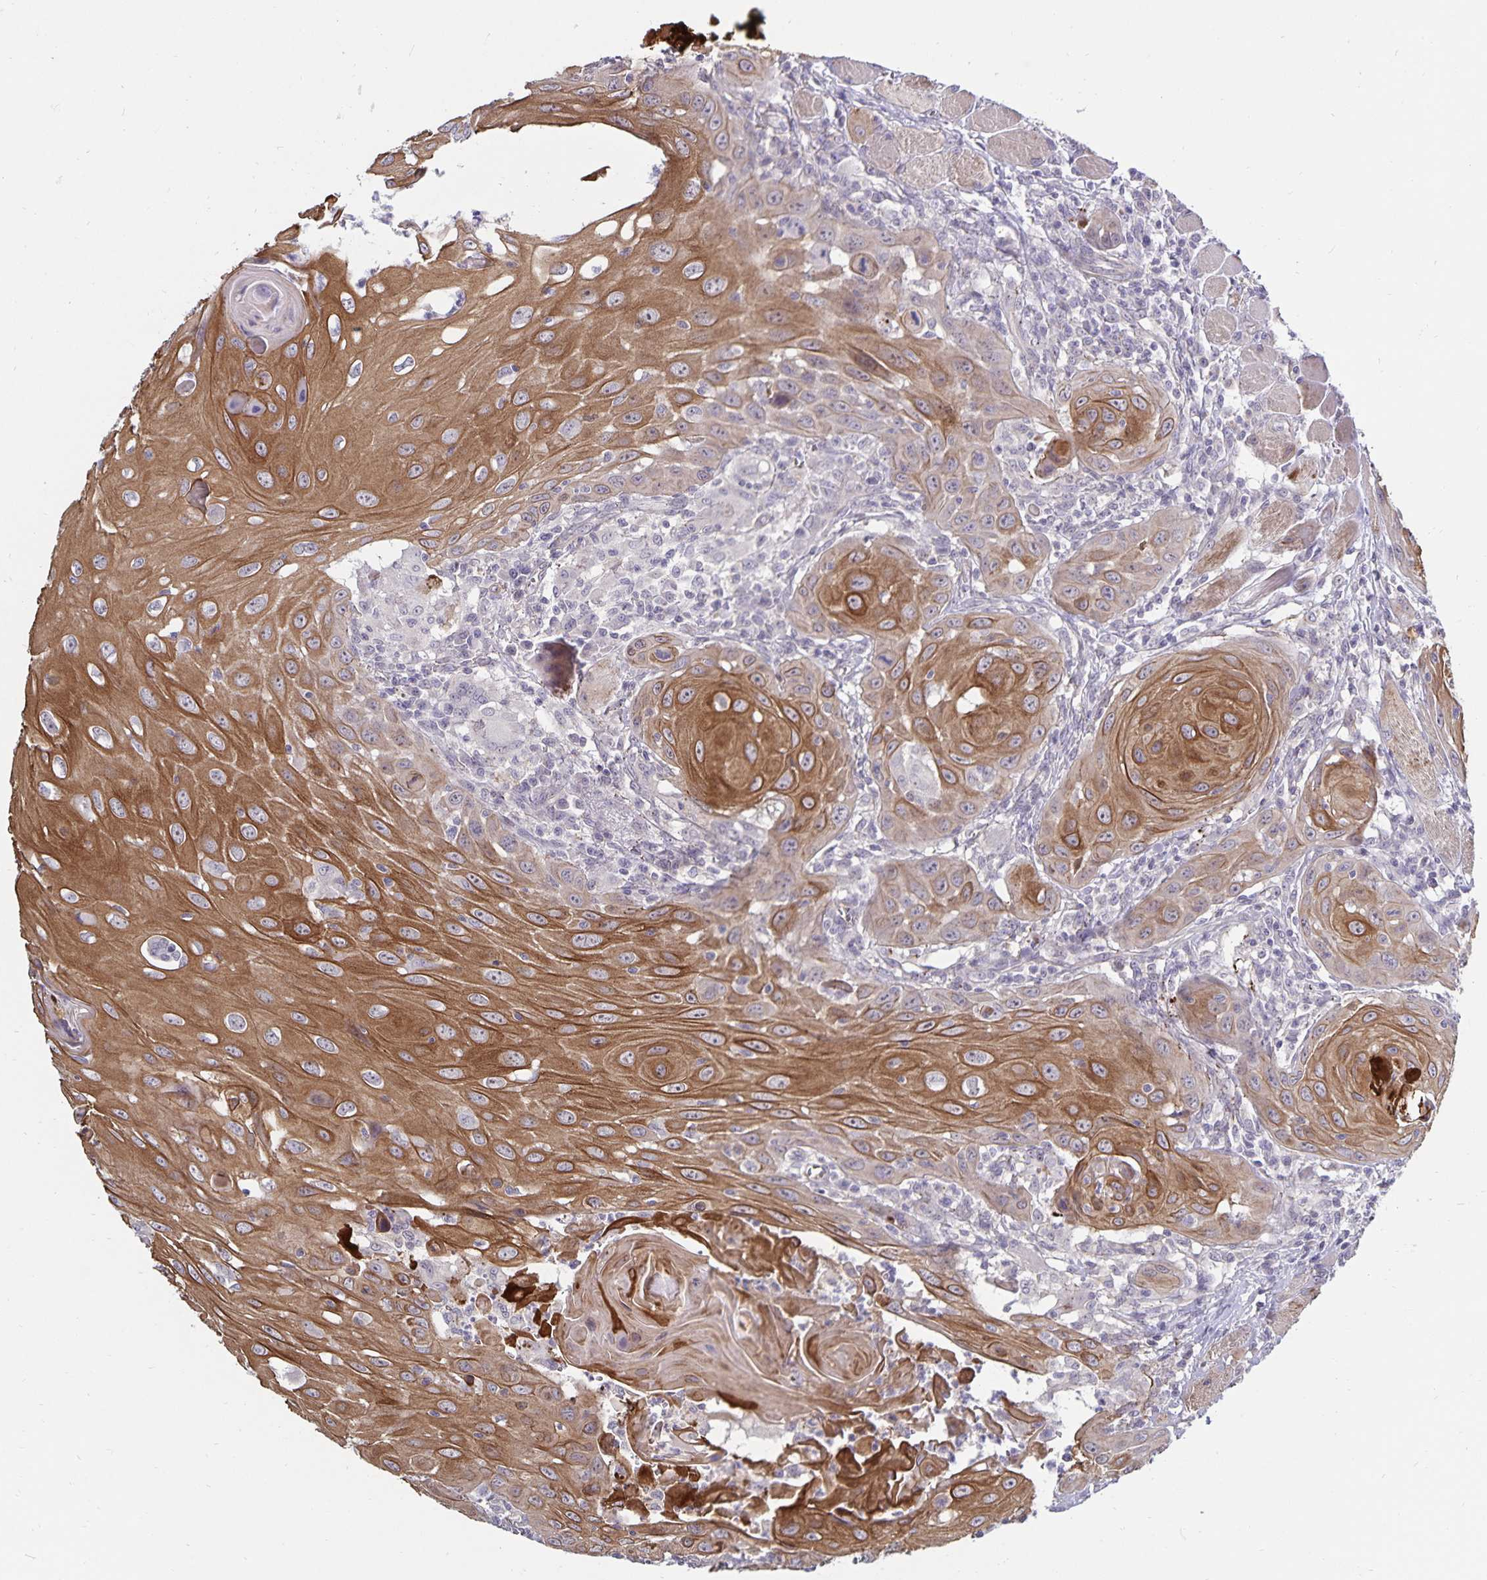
{"staining": {"intensity": "moderate", "quantity": ">75%", "location": "cytoplasmic/membranous"}, "tissue": "head and neck cancer", "cell_type": "Tumor cells", "image_type": "cancer", "snomed": [{"axis": "morphology", "description": "Squamous cell carcinoma, NOS"}, {"axis": "topography", "description": "Head-Neck"}], "caption": "There is medium levels of moderate cytoplasmic/membranous positivity in tumor cells of head and neck cancer (squamous cell carcinoma), as demonstrated by immunohistochemical staining (brown color).", "gene": "CDKN2B", "patient": {"sex": "female", "age": 80}}